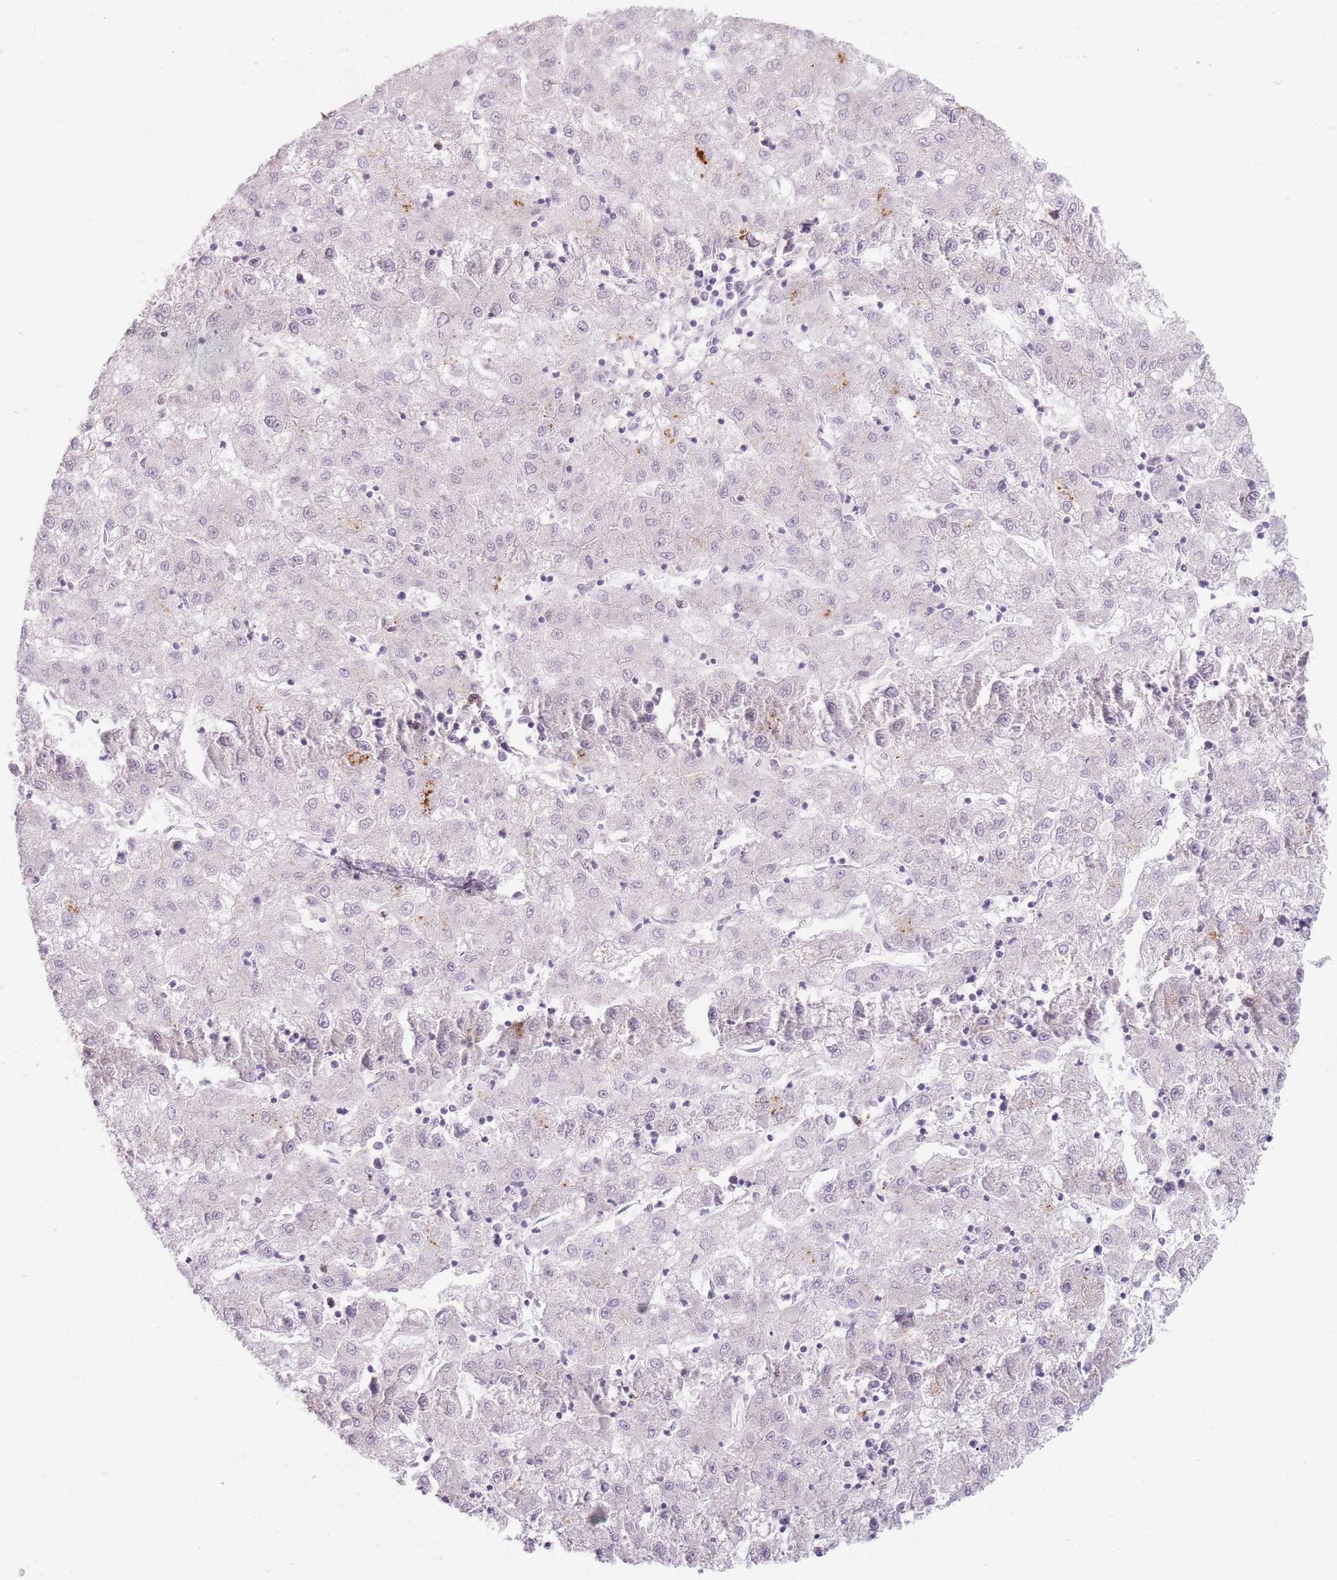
{"staining": {"intensity": "negative", "quantity": "none", "location": "none"}, "tissue": "liver cancer", "cell_type": "Tumor cells", "image_type": "cancer", "snomed": [{"axis": "morphology", "description": "Carcinoma, Hepatocellular, NOS"}, {"axis": "topography", "description": "Liver"}], "caption": "Hepatocellular carcinoma (liver) was stained to show a protein in brown. There is no significant positivity in tumor cells.", "gene": "GDPGP1", "patient": {"sex": "male", "age": 72}}